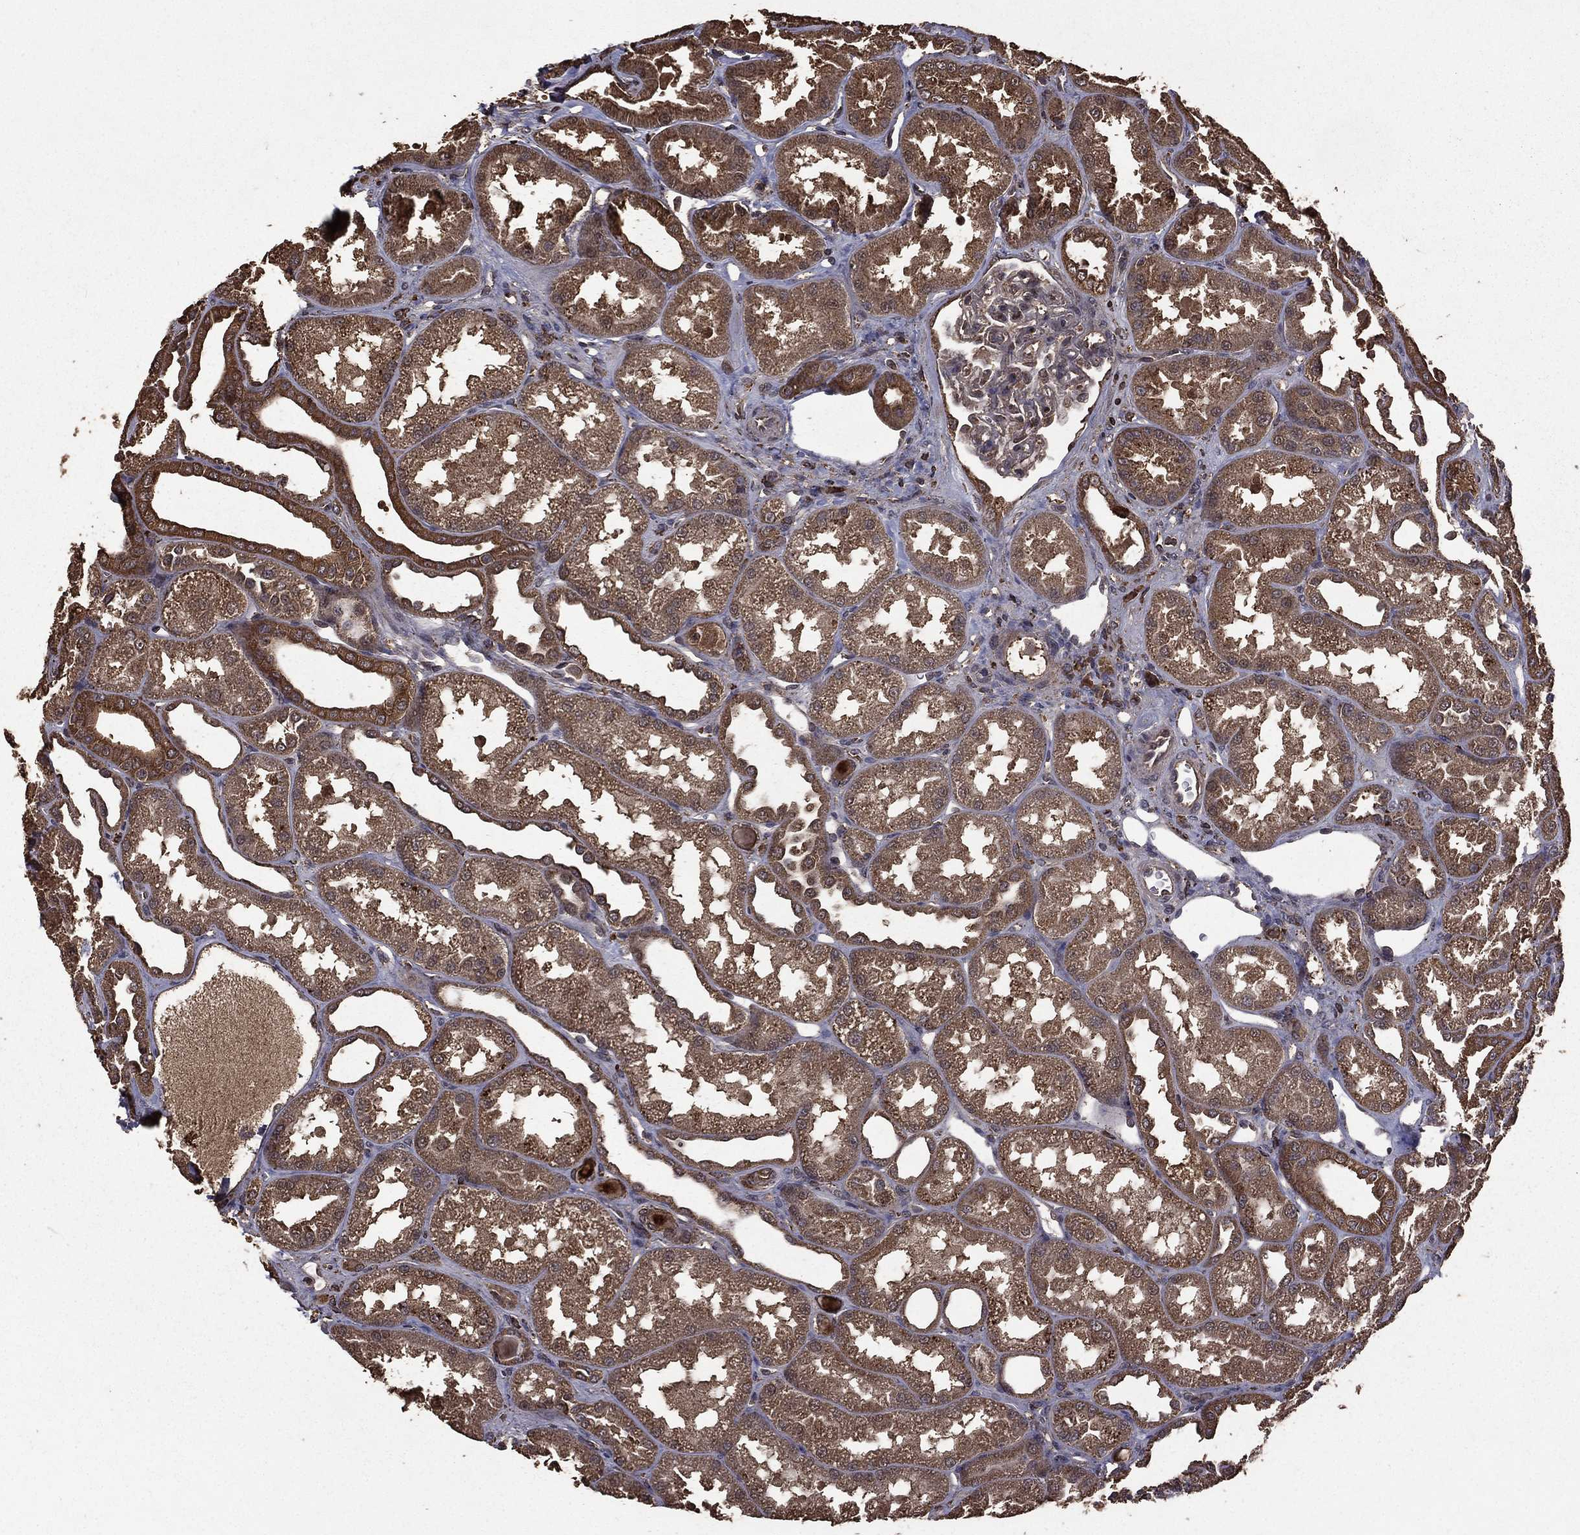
{"staining": {"intensity": "negative", "quantity": "none", "location": "none"}, "tissue": "kidney", "cell_type": "Cells in glomeruli", "image_type": "normal", "snomed": [{"axis": "morphology", "description": "Normal tissue, NOS"}, {"axis": "topography", "description": "Kidney"}], "caption": "IHC micrograph of normal kidney: kidney stained with DAB (3,3'-diaminobenzidine) exhibits no significant protein expression in cells in glomeruli. The staining is performed using DAB (3,3'-diaminobenzidine) brown chromogen with nuclei counter-stained in using hematoxylin.", "gene": "BIRC6", "patient": {"sex": "male", "age": 61}}